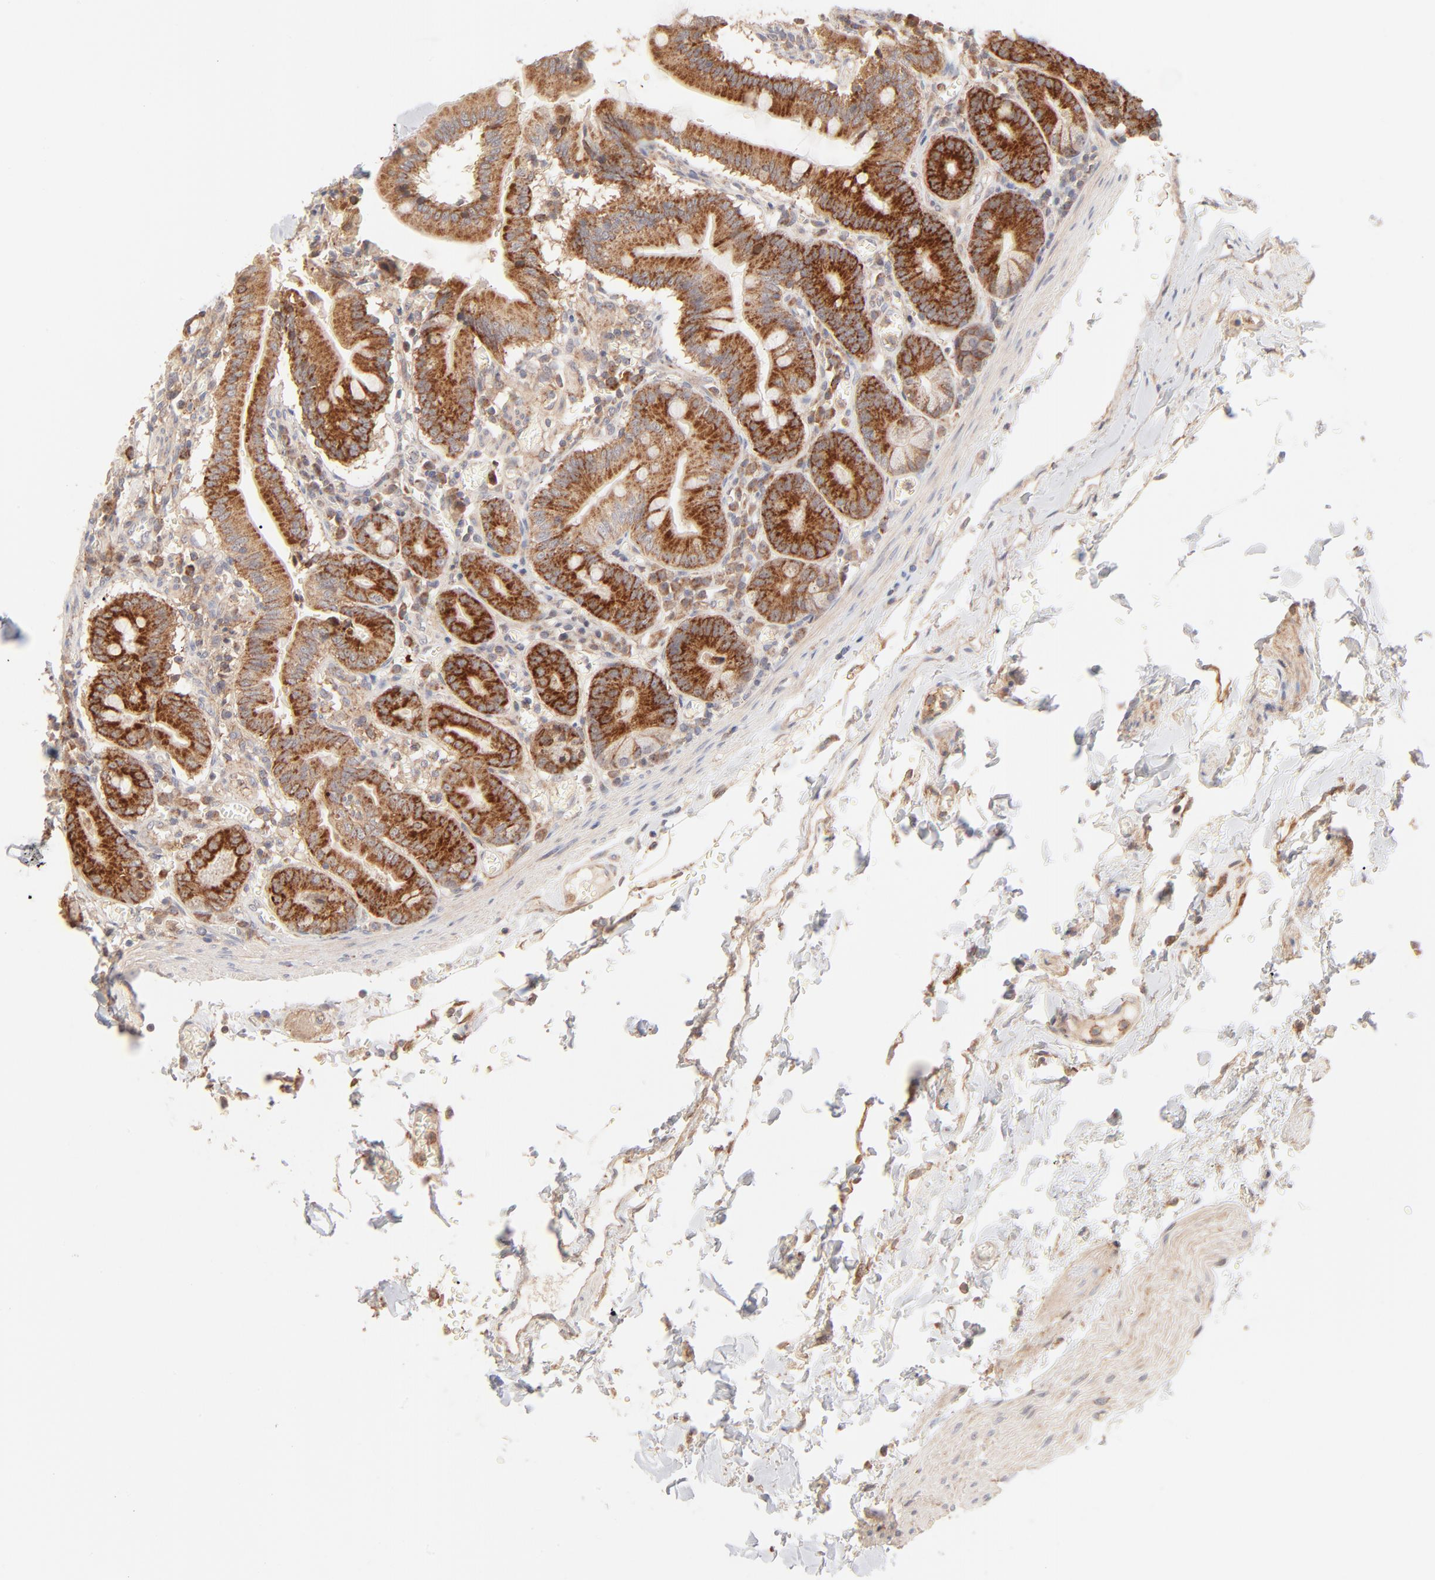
{"staining": {"intensity": "strong", "quantity": ">75%", "location": "cytoplasmic/membranous"}, "tissue": "small intestine", "cell_type": "Glandular cells", "image_type": "normal", "snomed": [{"axis": "morphology", "description": "Normal tissue, NOS"}, {"axis": "topography", "description": "Small intestine"}], "caption": "Immunohistochemical staining of unremarkable small intestine exhibits strong cytoplasmic/membranous protein expression in about >75% of glandular cells.", "gene": "CSPG4", "patient": {"sex": "male", "age": 71}}